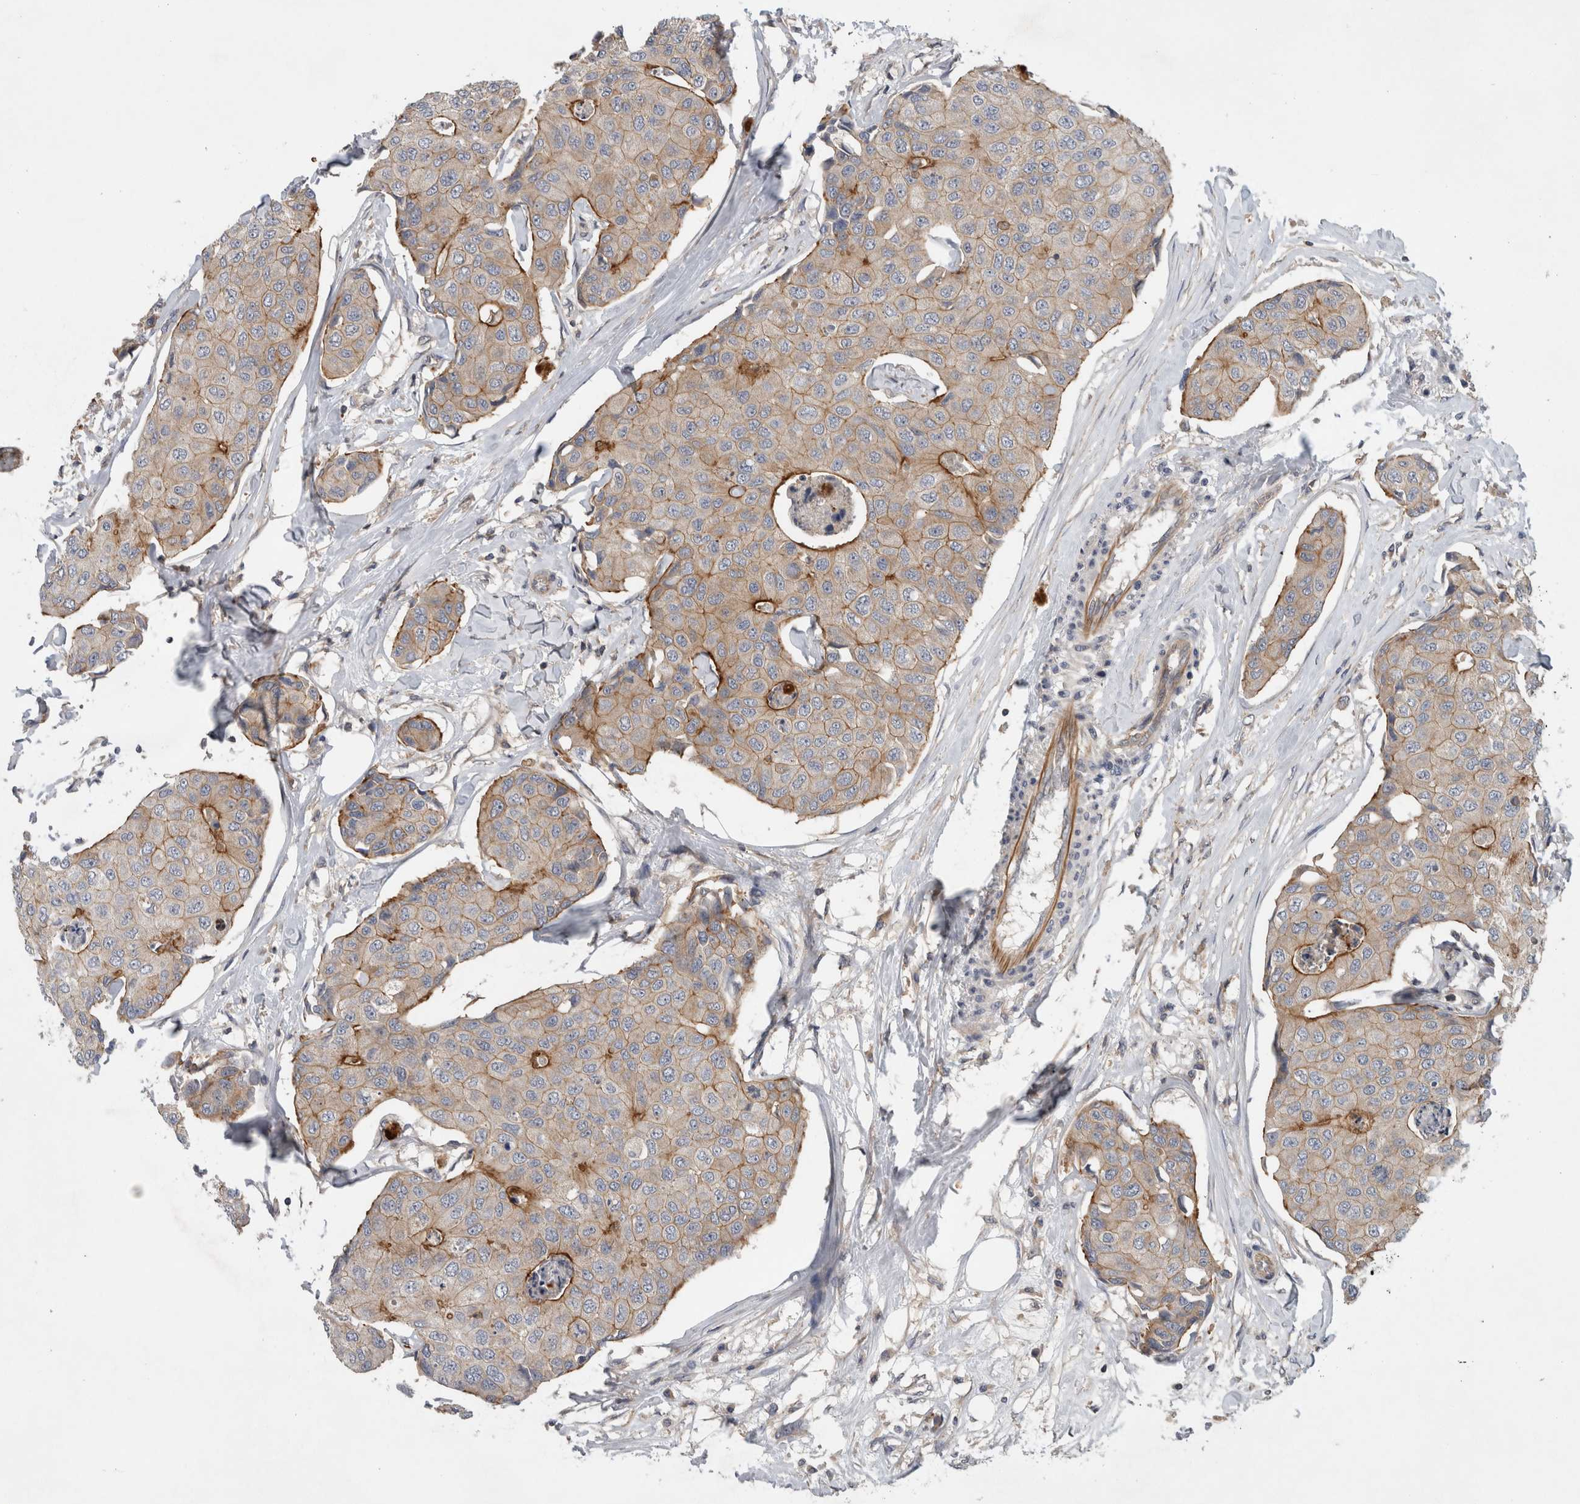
{"staining": {"intensity": "moderate", "quantity": "25%-75%", "location": "cytoplasmic/membranous"}, "tissue": "breast cancer", "cell_type": "Tumor cells", "image_type": "cancer", "snomed": [{"axis": "morphology", "description": "Duct carcinoma"}, {"axis": "topography", "description": "Breast"}], "caption": "This image demonstrates immunohistochemistry staining of human breast intraductal carcinoma, with medium moderate cytoplasmic/membranous expression in about 25%-75% of tumor cells.", "gene": "SCARA5", "patient": {"sex": "female", "age": 80}}